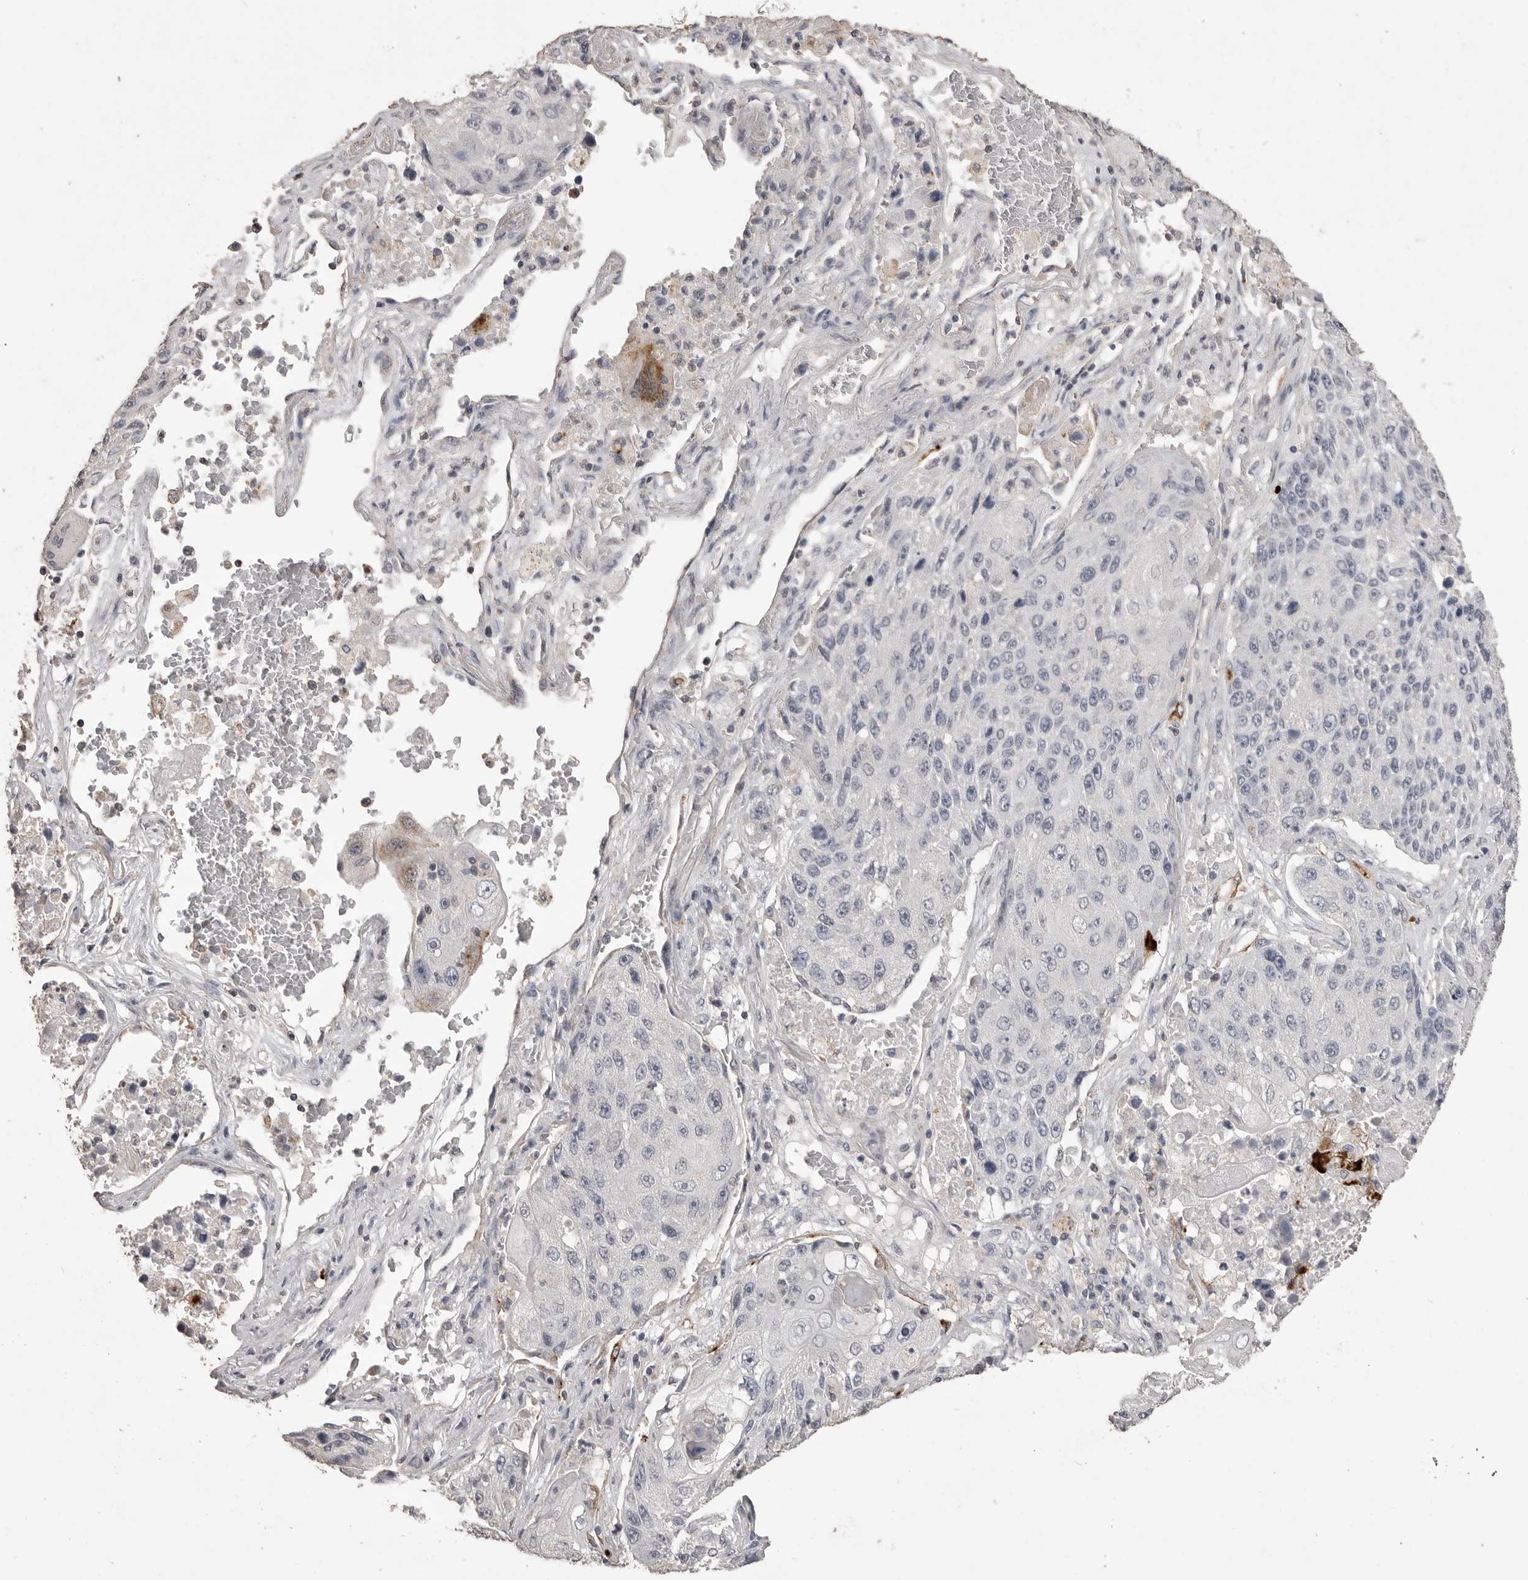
{"staining": {"intensity": "negative", "quantity": "none", "location": "none"}, "tissue": "lung cancer", "cell_type": "Tumor cells", "image_type": "cancer", "snomed": [{"axis": "morphology", "description": "Squamous cell carcinoma, NOS"}, {"axis": "topography", "description": "Lung"}], "caption": "An IHC micrograph of squamous cell carcinoma (lung) is shown. There is no staining in tumor cells of squamous cell carcinoma (lung). The staining is performed using DAB brown chromogen with nuclei counter-stained in using hematoxylin.", "gene": "MMP7", "patient": {"sex": "male", "age": 61}}